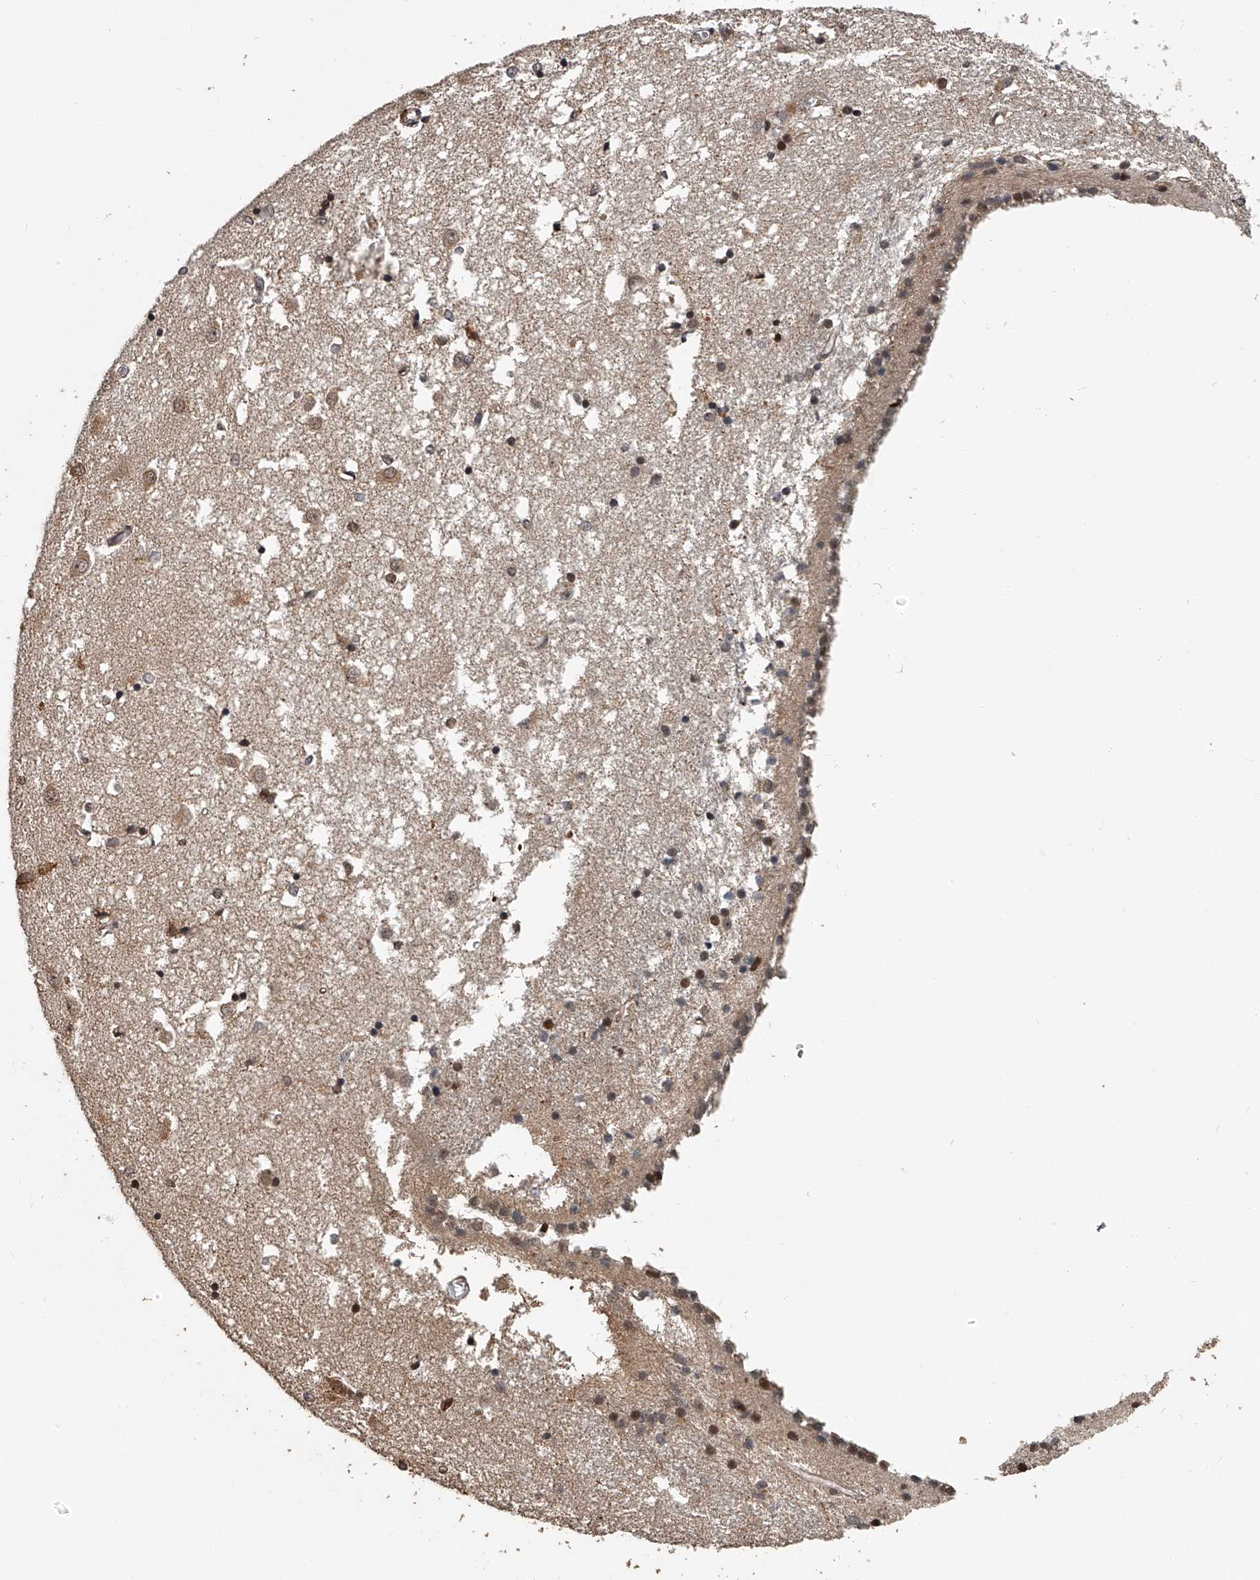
{"staining": {"intensity": "strong", "quantity": "25%-75%", "location": "cytoplasmic/membranous,nuclear"}, "tissue": "caudate", "cell_type": "Glial cells", "image_type": "normal", "snomed": [{"axis": "morphology", "description": "Normal tissue, NOS"}, {"axis": "topography", "description": "Lateral ventricle wall"}], "caption": "An image of human caudate stained for a protein reveals strong cytoplasmic/membranous,nuclear brown staining in glial cells. The staining was performed using DAB, with brown indicating positive protein expression. Nuclei are stained blue with hematoxylin.", "gene": "PLEKHG1", "patient": {"sex": "male", "age": 45}}